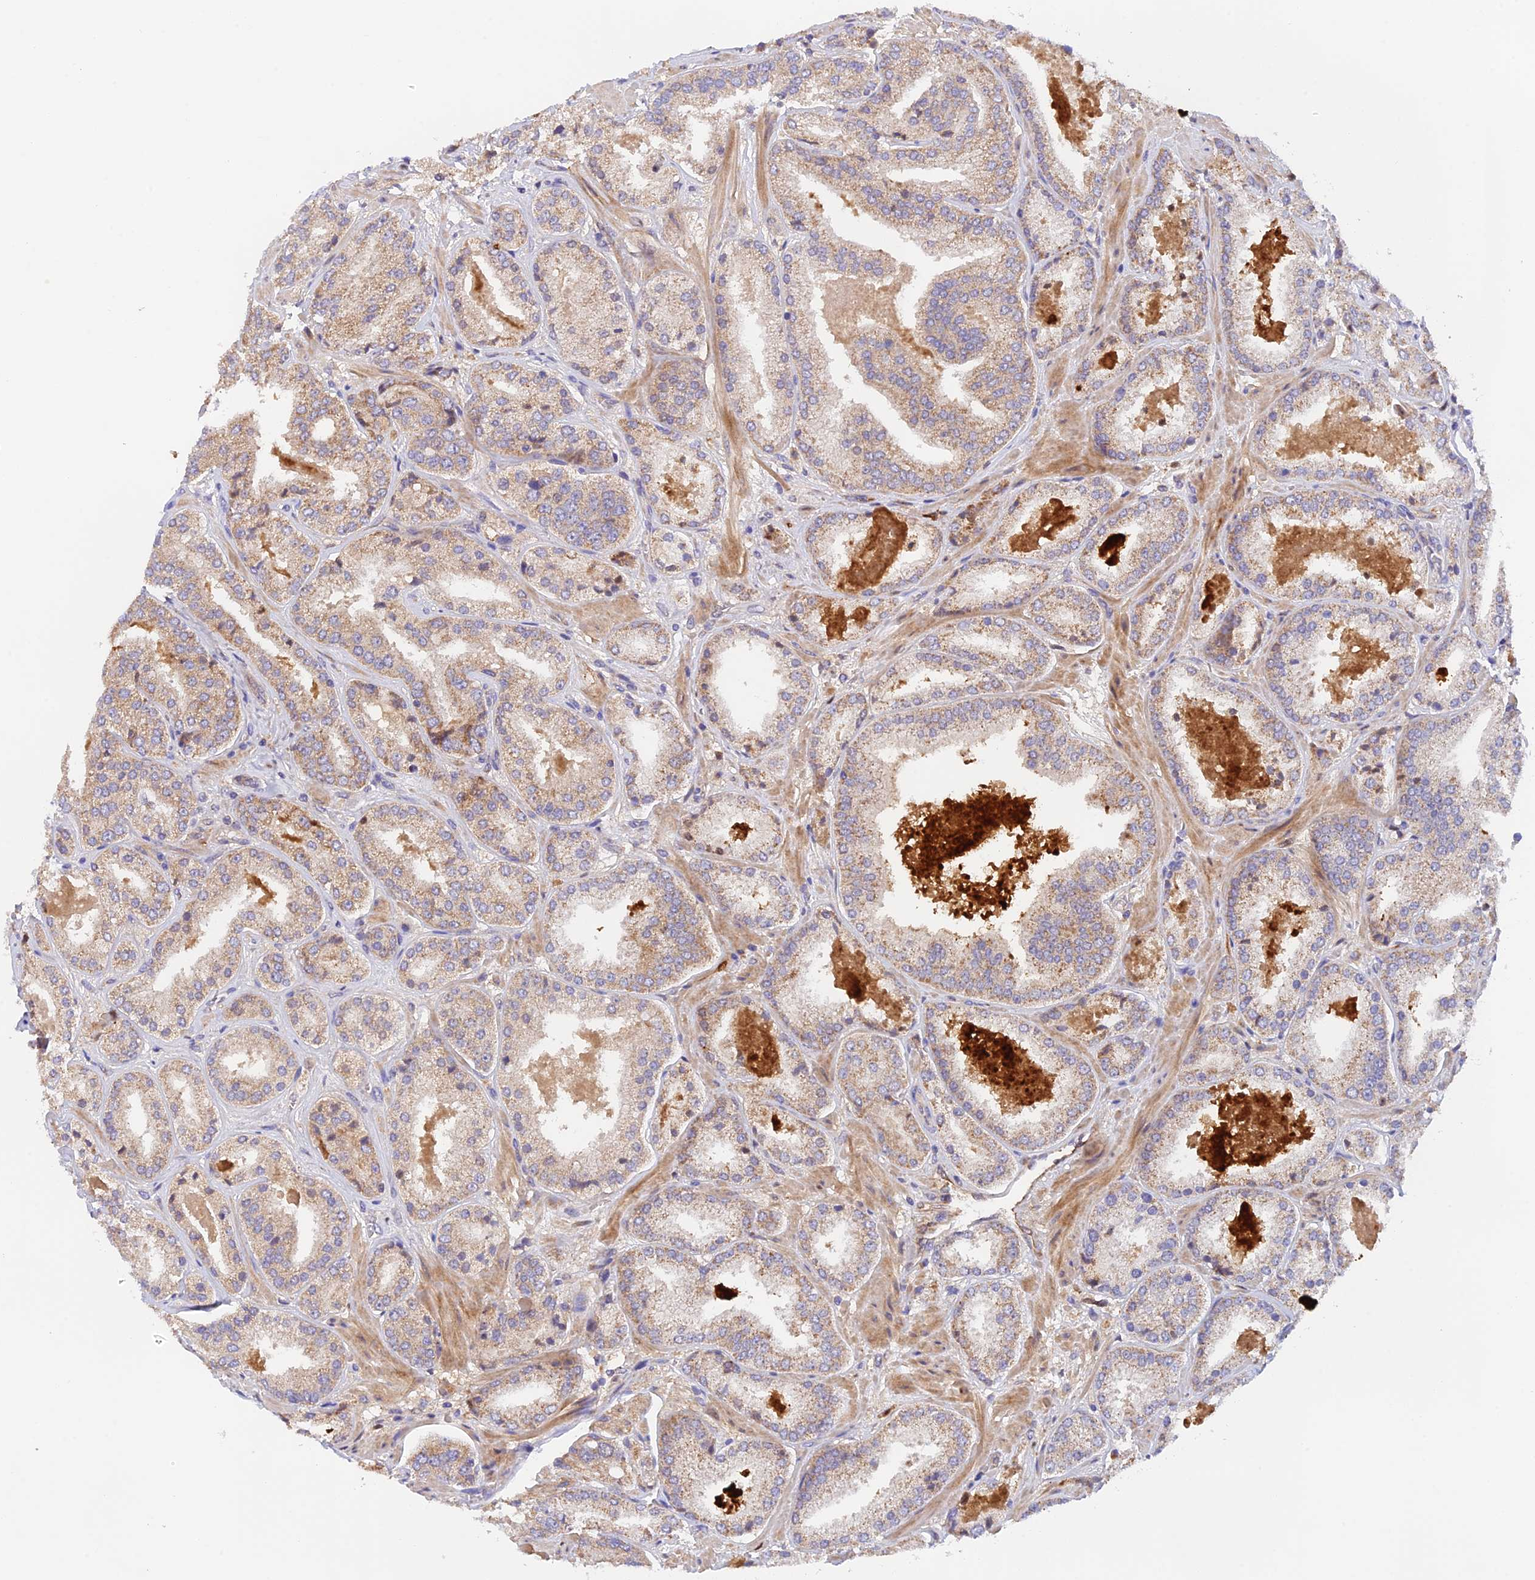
{"staining": {"intensity": "weak", "quantity": ">75%", "location": "cytoplasmic/membranous"}, "tissue": "prostate cancer", "cell_type": "Tumor cells", "image_type": "cancer", "snomed": [{"axis": "morphology", "description": "Adenocarcinoma, High grade"}, {"axis": "topography", "description": "Prostate"}], "caption": "Immunohistochemistry photomicrograph of human prostate cancer (high-grade adenocarcinoma) stained for a protein (brown), which exhibits low levels of weak cytoplasmic/membranous staining in approximately >75% of tumor cells.", "gene": "RANBP6", "patient": {"sex": "male", "age": 63}}